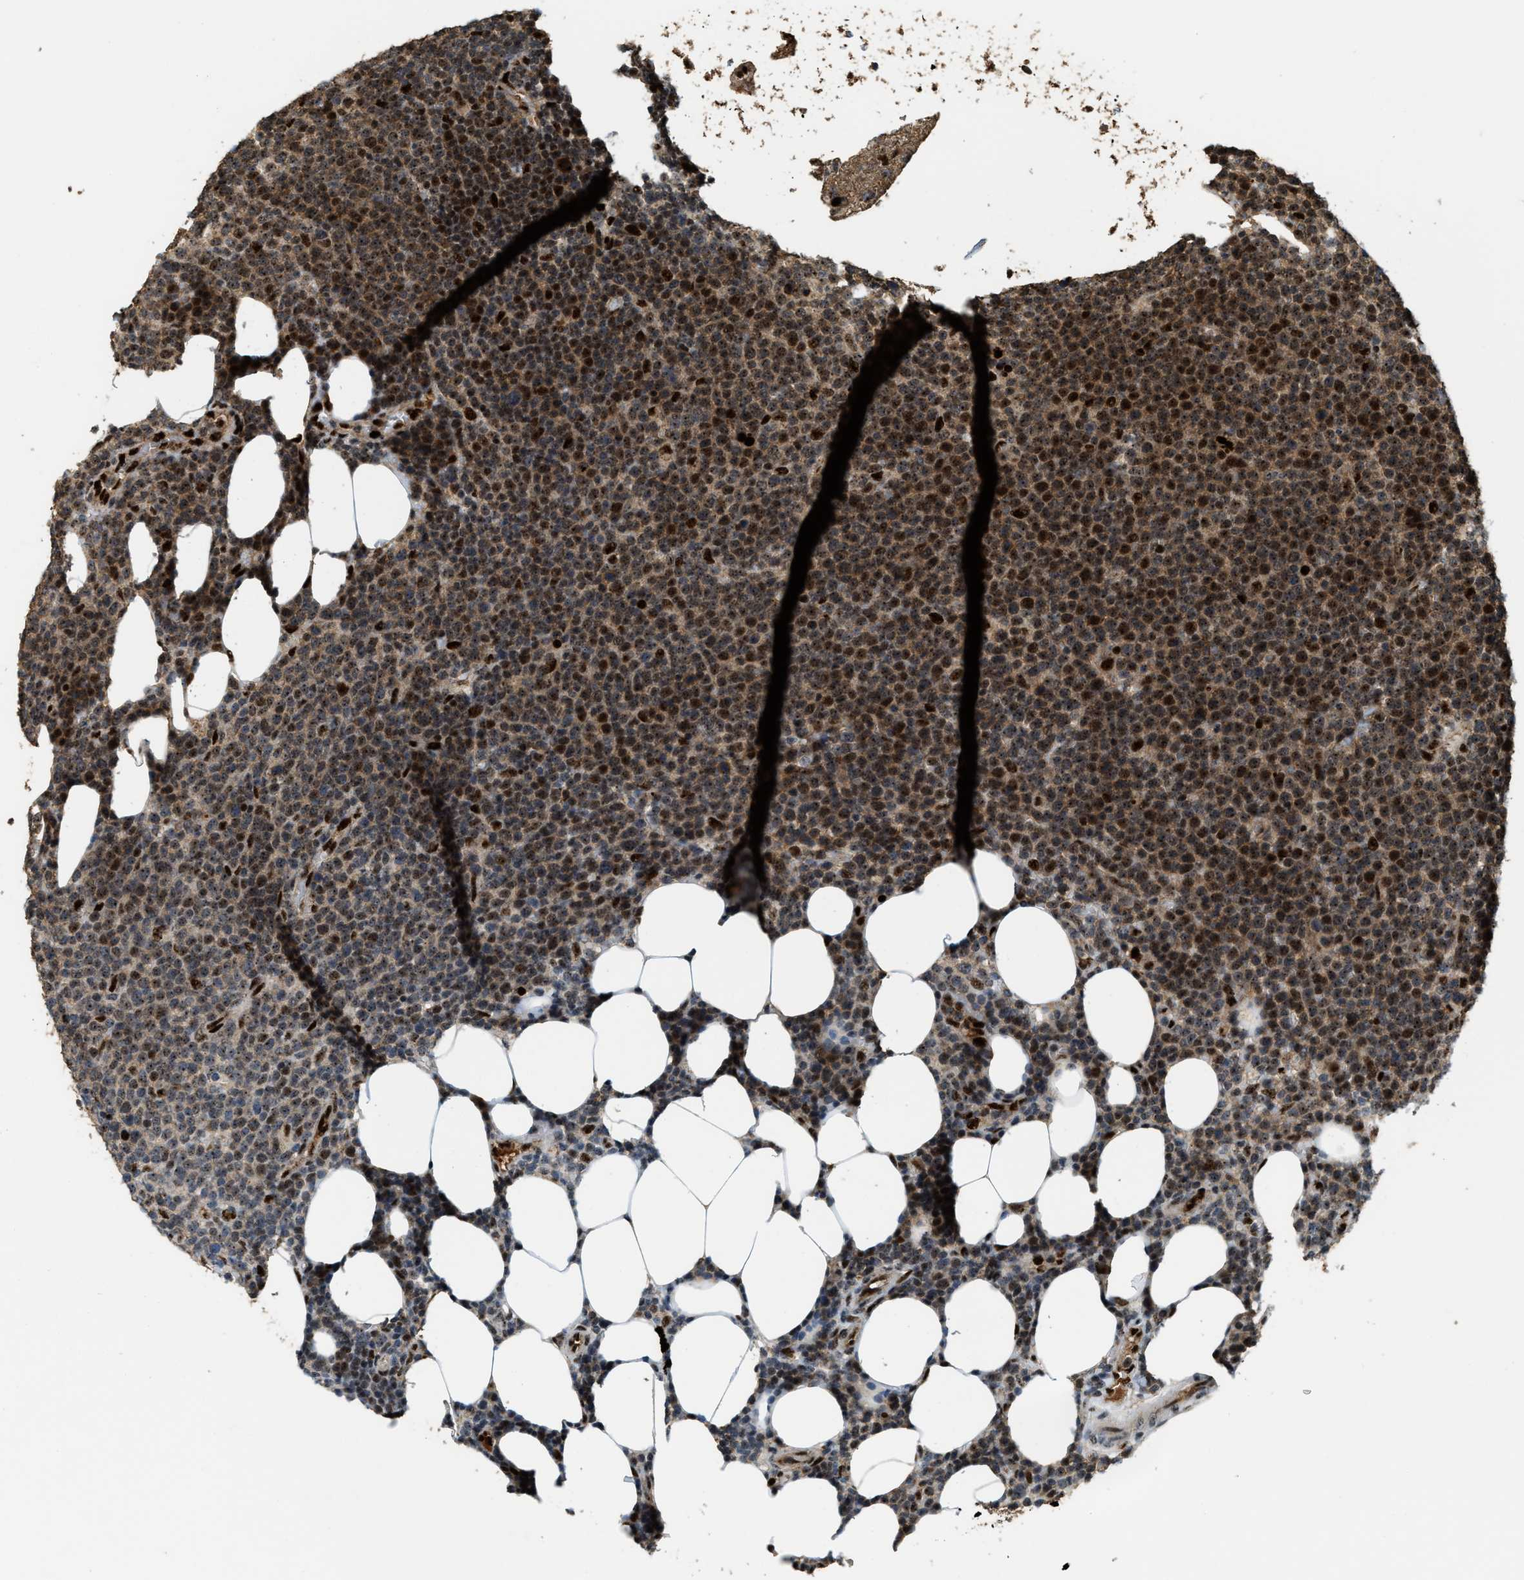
{"staining": {"intensity": "strong", "quantity": ">75%", "location": "nuclear"}, "tissue": "lymphoma", "cell_type": "Tumor cells", "image_type": "cancer", "snomed": [{"axis": "morphology", "description": "Malignant lymphoma, non-Hodgkin's type, High grade"}, {"axis": "topography", "description": "Lymph node"}], "caption": "Immunohistochemistry photomicrograph of neoplastic tissue: malignant lymphoma, non-Hodgkin's type (high-grade) stained using immunohistochemistry shows high levels of strong protein expression localized specifically in the nuclear of tumor cells, appearing as a nuclear brown color.", "gene": "ZNF687", "patient": {"sex": "male", "age": 61}}